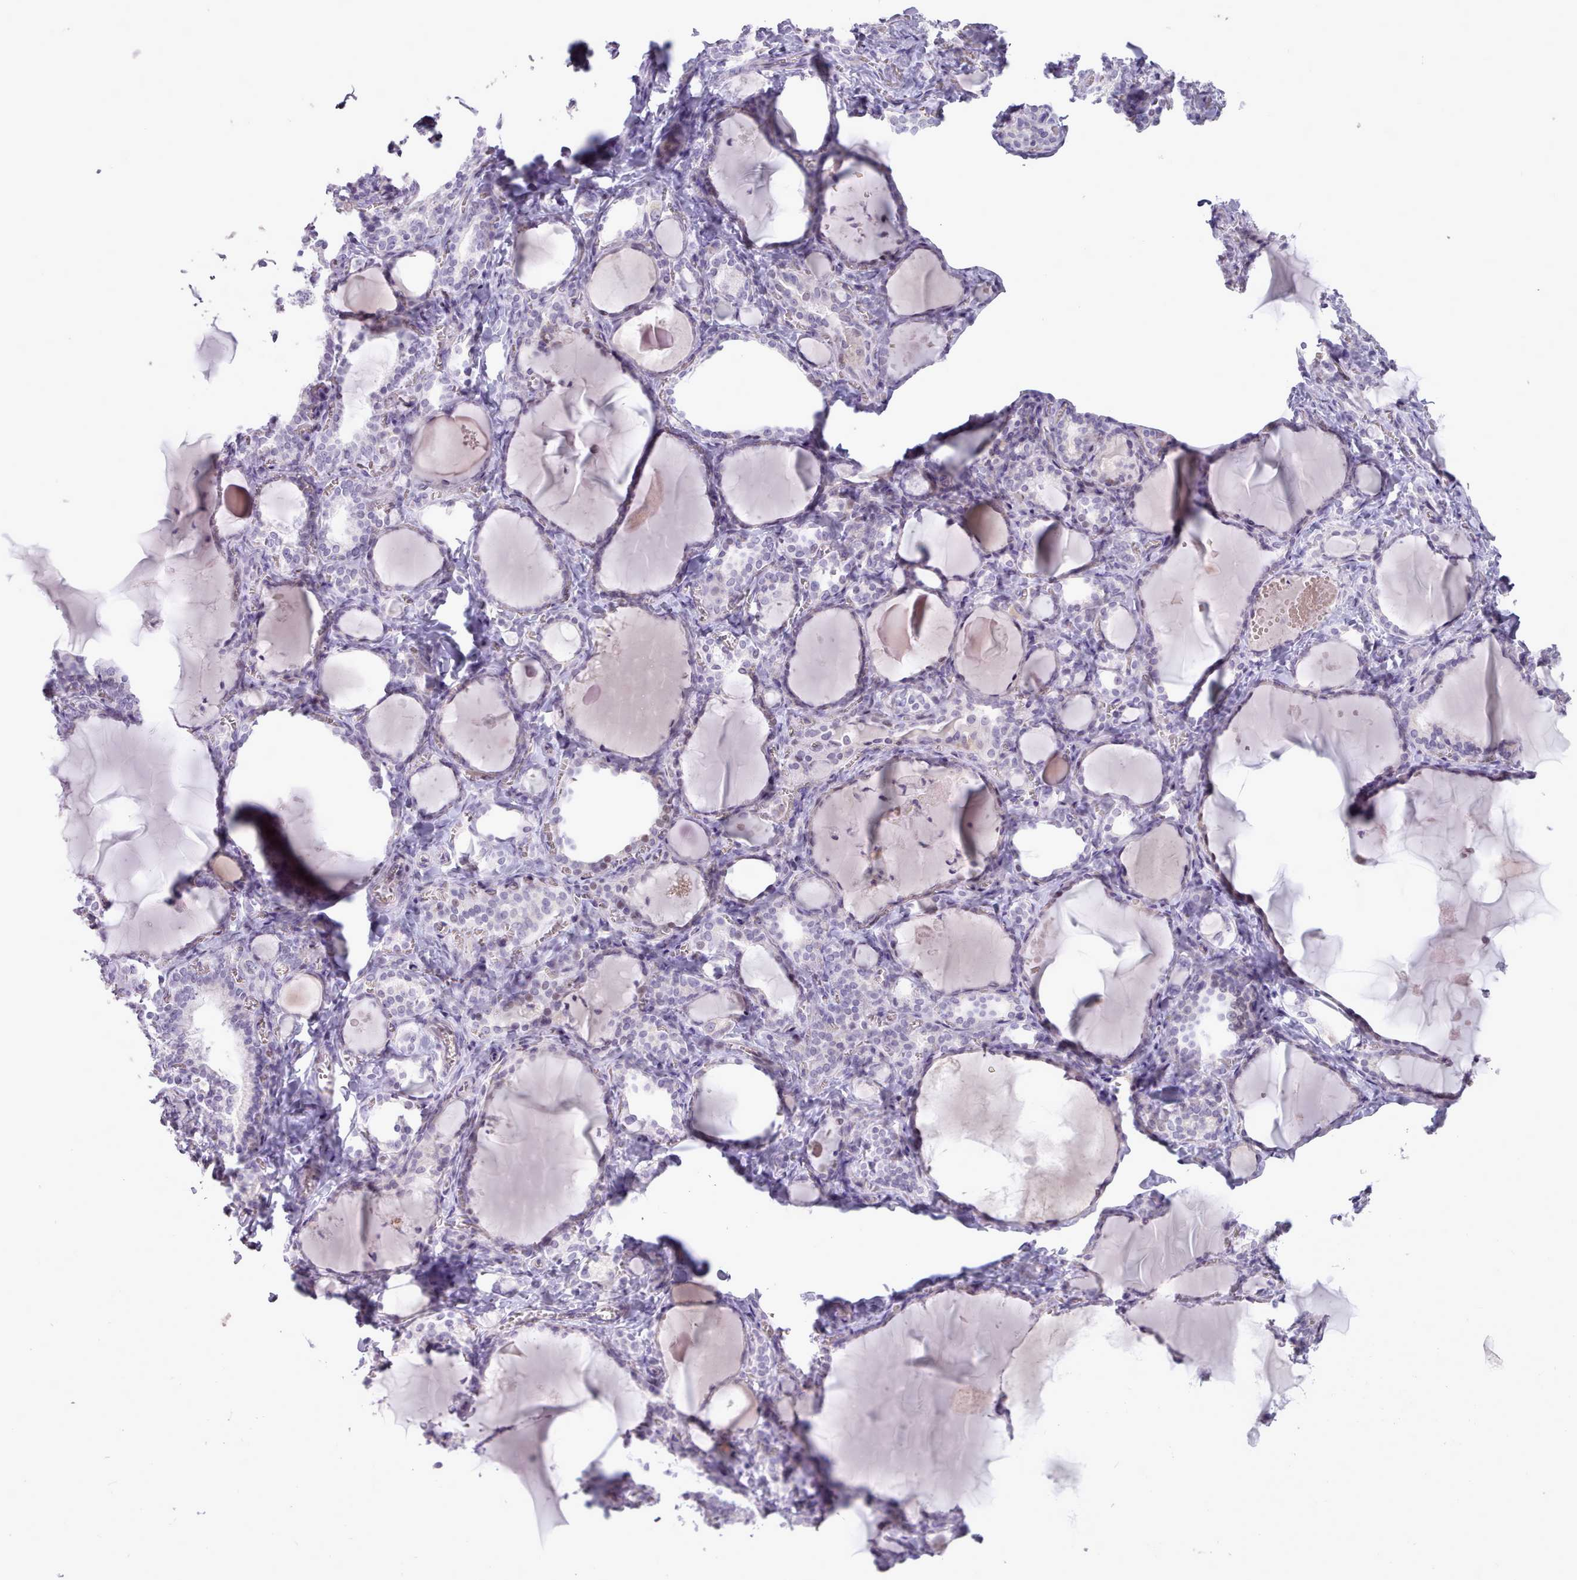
{"staining": {"intensity": "negative", "quantity": "none", "location": "none"}, "tissue": "thyroid gland", "cell_type": "Glandular cells", "image_type": "normal", "snomed": [{"axis": "morphology", "description": "Normal tissue, NOS"}, {"axis": "topography", "description": "Thyroid gland"}], "caption": "Image shows no significant protein expression in glandular cells of benign thyroid gland. Nuclei are stained in blue.", "gene": "BDKRB2", "patient": {"sex": "female", "age": 42}}